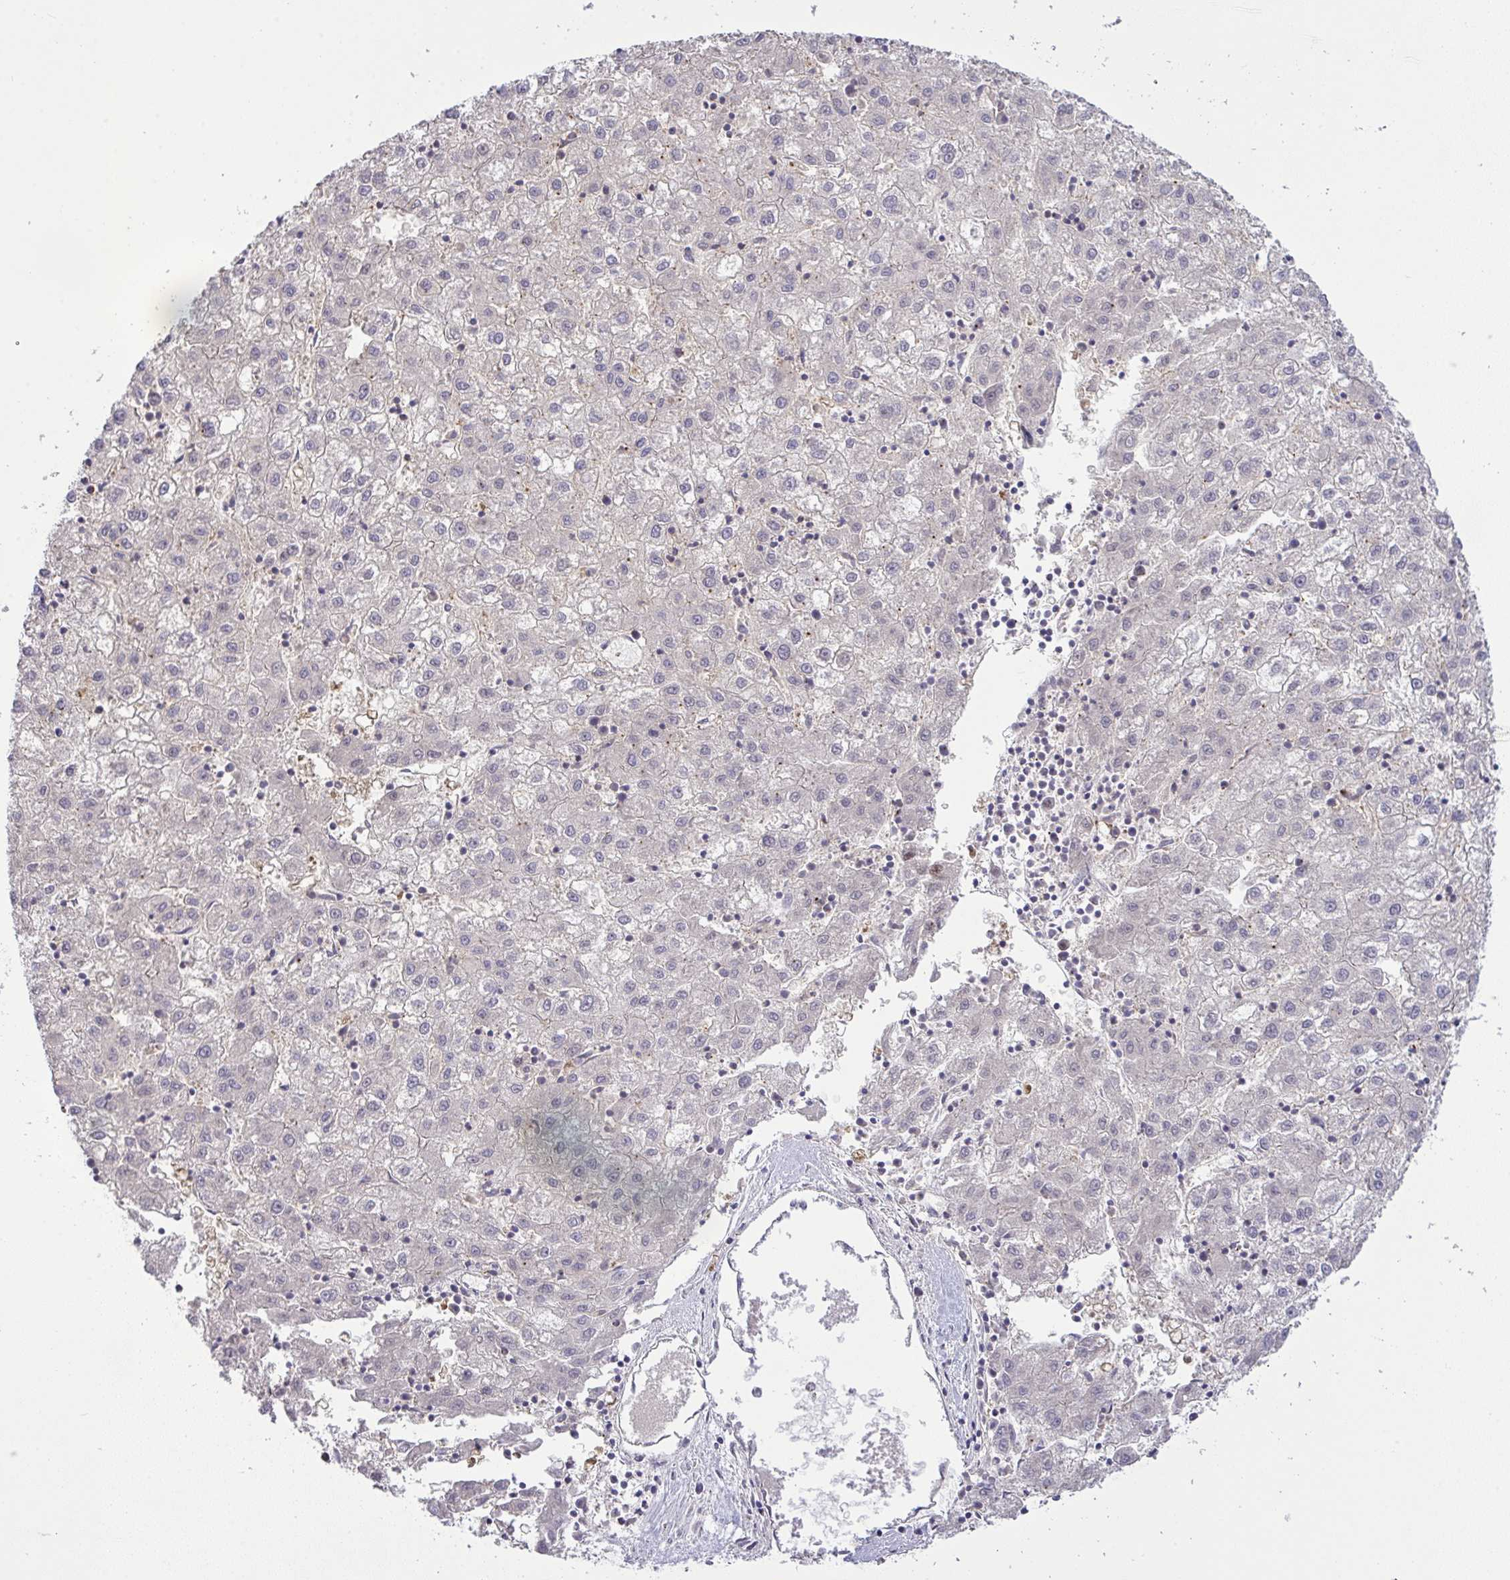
{"staining": {"intensity": "negative", "quantity": "none", "location": "none"}, "tissue": "liver cancer", "cell_type": "Tumor cells", "image_type": "cancer", "snomed": [{"axis": "morphology", "description": "Carcinoma, Hepatocellular, NOS"}, {"axis": "topography", "description": "Liver"}], "caption": "Tumor cells show no significant protein positivity in liver cancer.", "gene": "SLC9A6", "patient": {"sex": "male", "age": 72}}